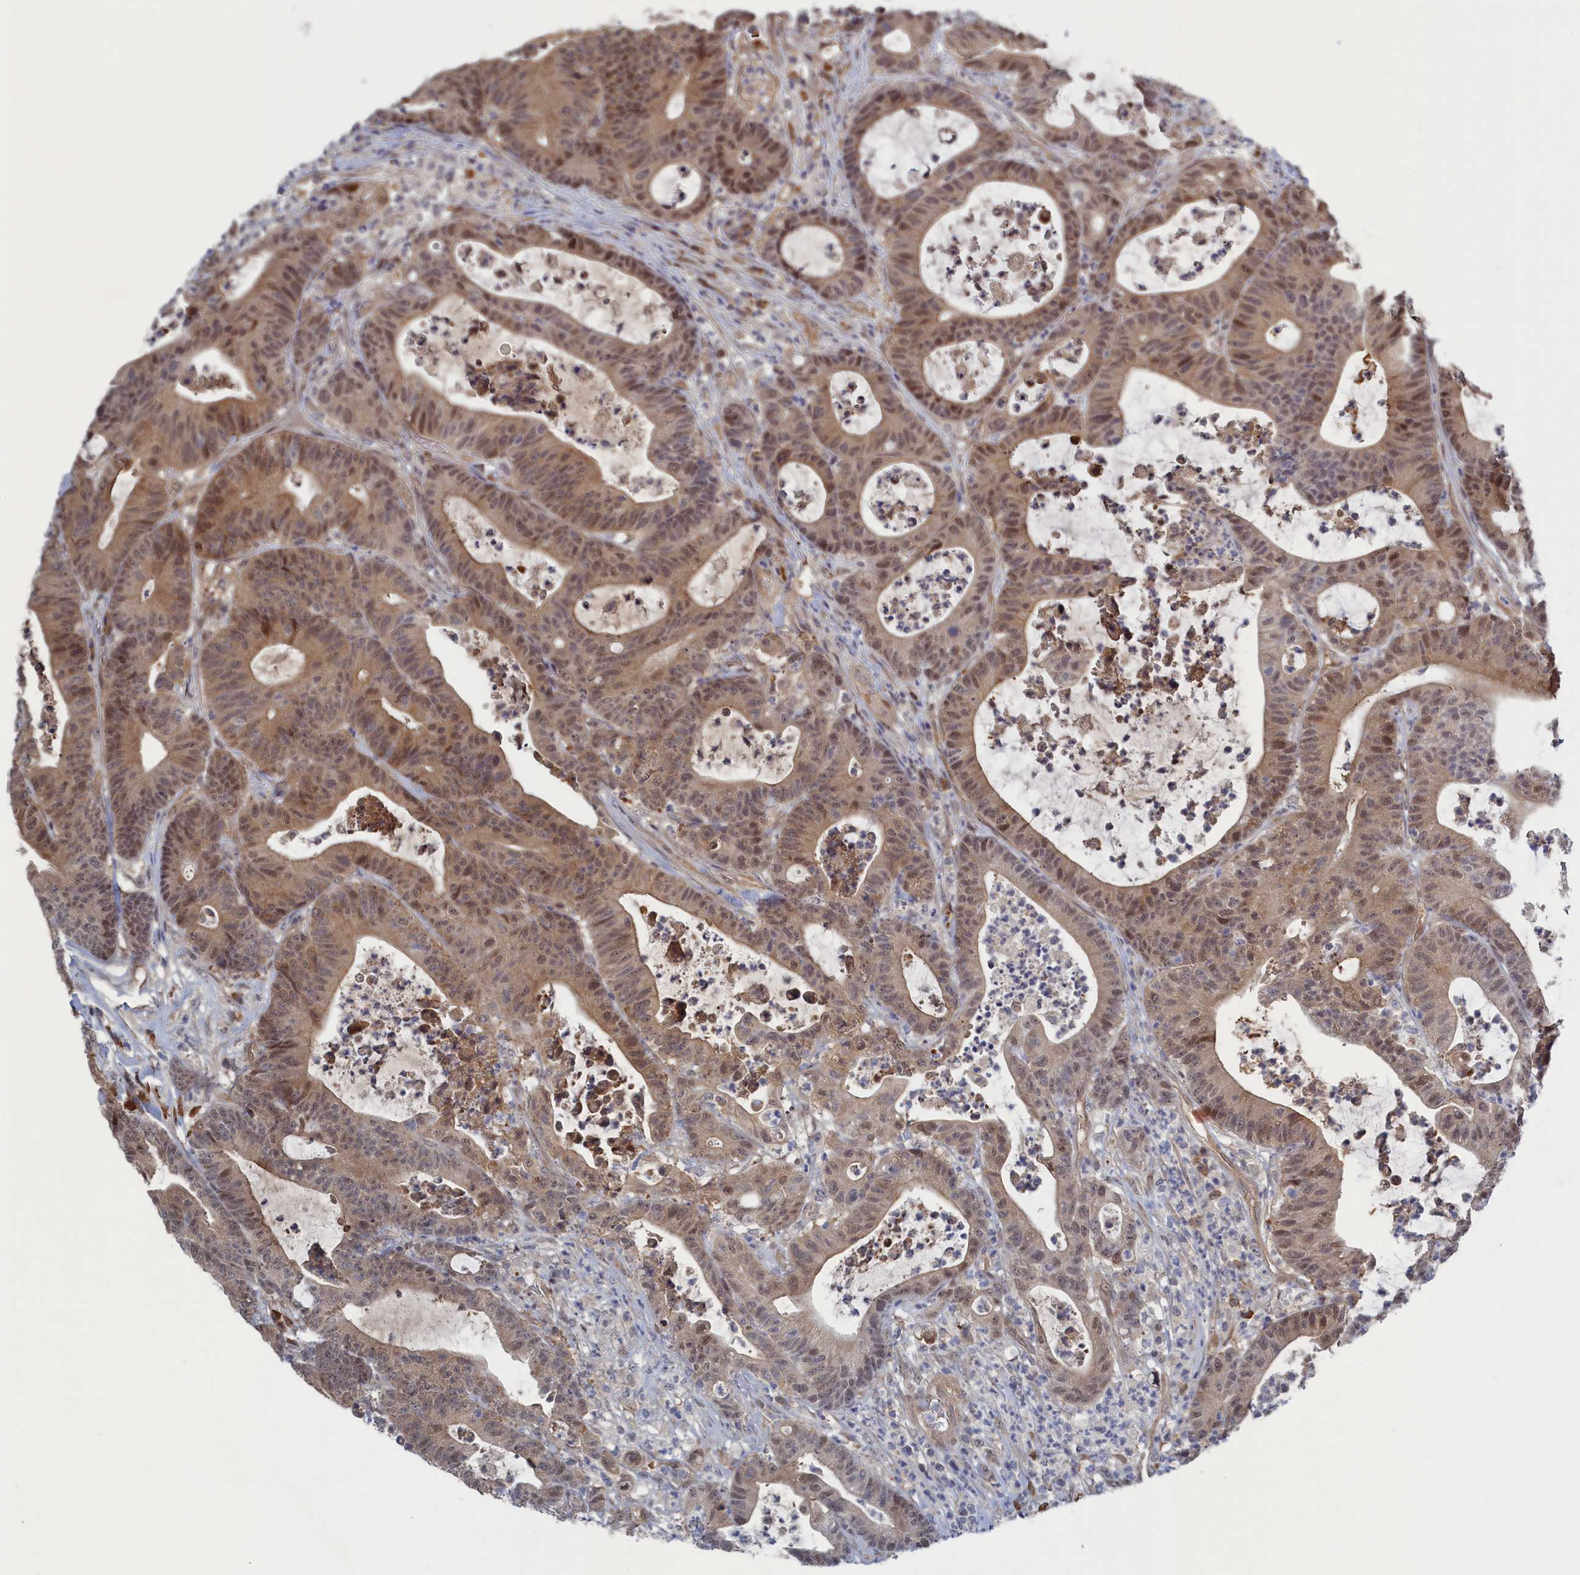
{"staining": {"intensity": "moderate", "quantity": "25%-75%", "location": "nuclear"}, "tissue": "colorectal cancer", "cell_type": "Tumor cells", "image_type": "cancer", "snomed": [{"axis": "morphology", "description": "Adenocarcinoma, NOS"}, {"axis": "topography", "description": "Colon"}], "caption": "Protein expression by immunohistochemistry shows moderate nuclear positivity in approximately 25%-75% of tumor cells in colorectal adenocarcinoma. Using DAB (3,3'-diaminobenzidine) (brown) and hematoxylin (blue) stains, captured at high magnification using brightfield microscopy.", "gene": "IRGQ", "patient": {"sex": "female", "age": 84}}